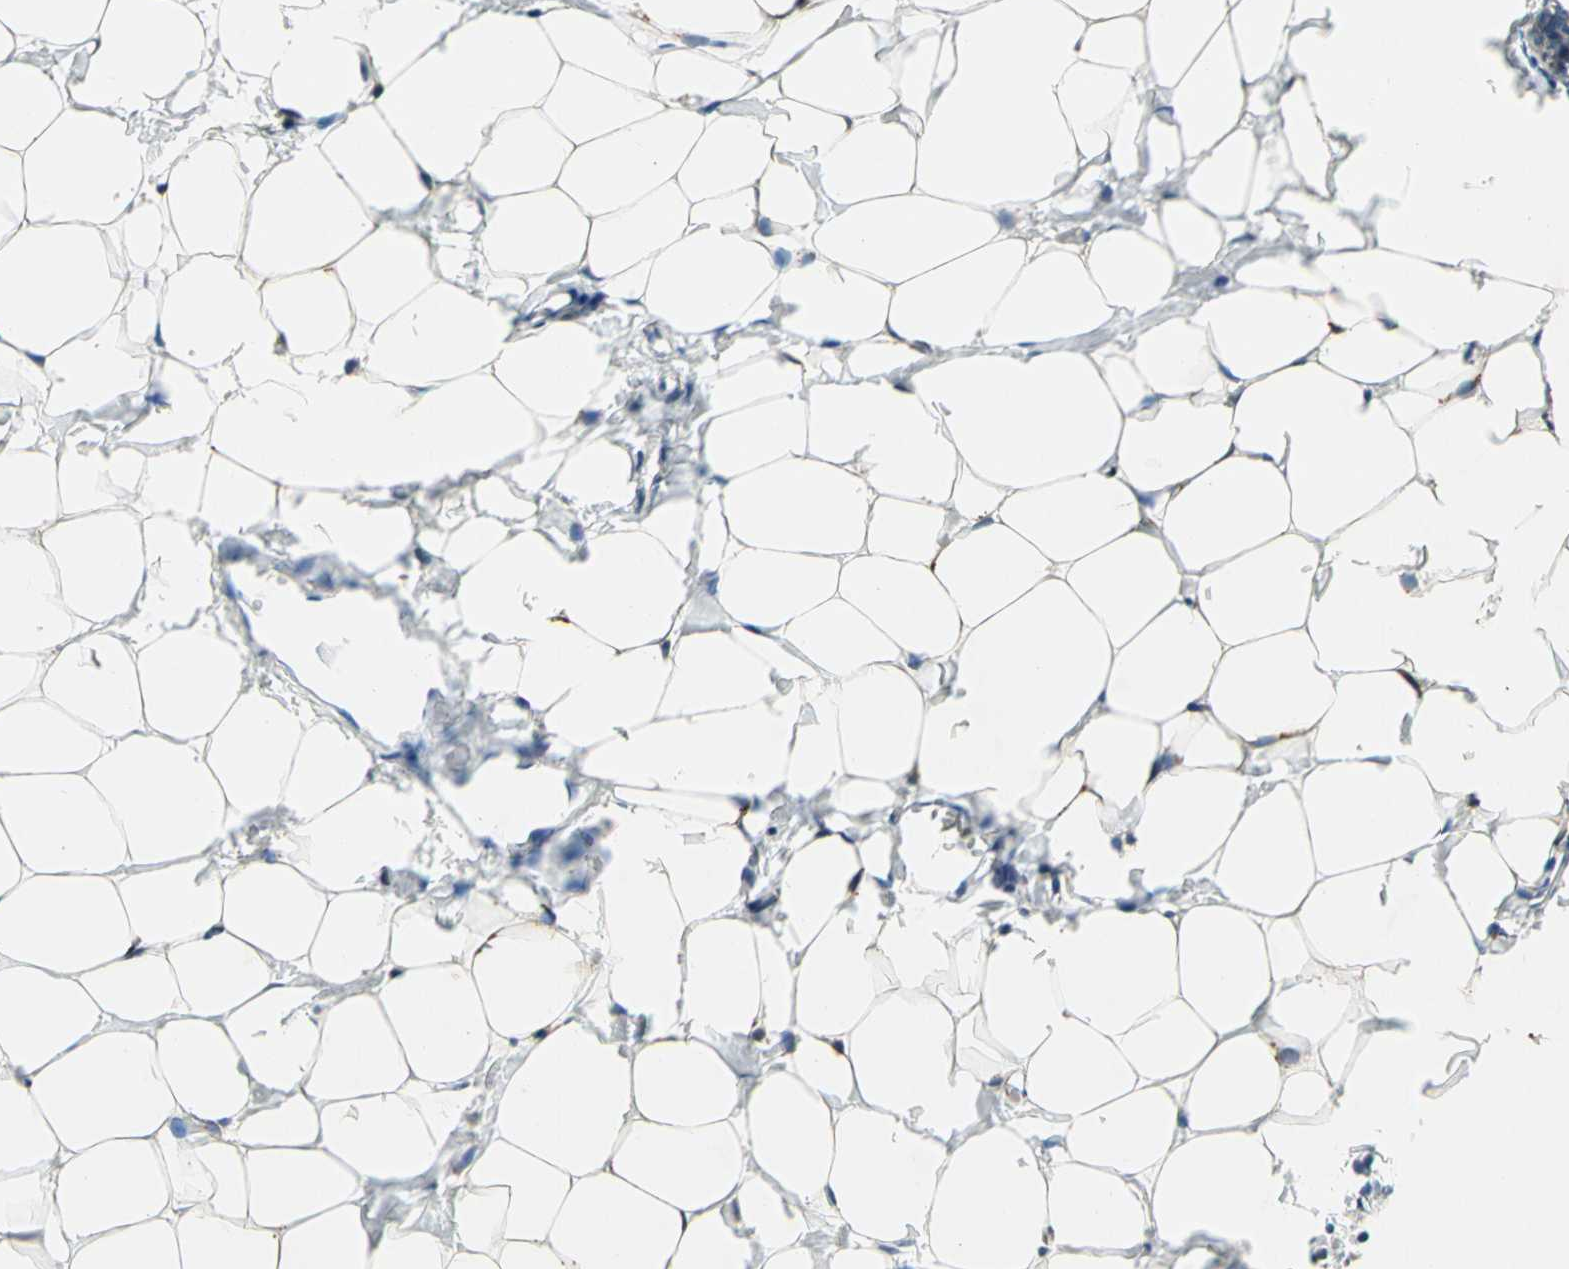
{"staining": {"intensity": "moderate", "quantity": "<25%", "location": "cytoplasmic/membranous"}, "tissue": "breast", "cell_type": "Adipocytes", "image_type": "normal", "snomed": [{"axis": "morphology", "description": "Normal tissue, NOS"}, {"axis": "topography", "description": "Breast"}], "caption": "Adipocytes reveal low levels of moderate cytoplasmic/membranous positivity in about <25% of cells in unremarkable human breast.", "gene": "GATD1", "patient": {"sex": "female", "age": 27}}